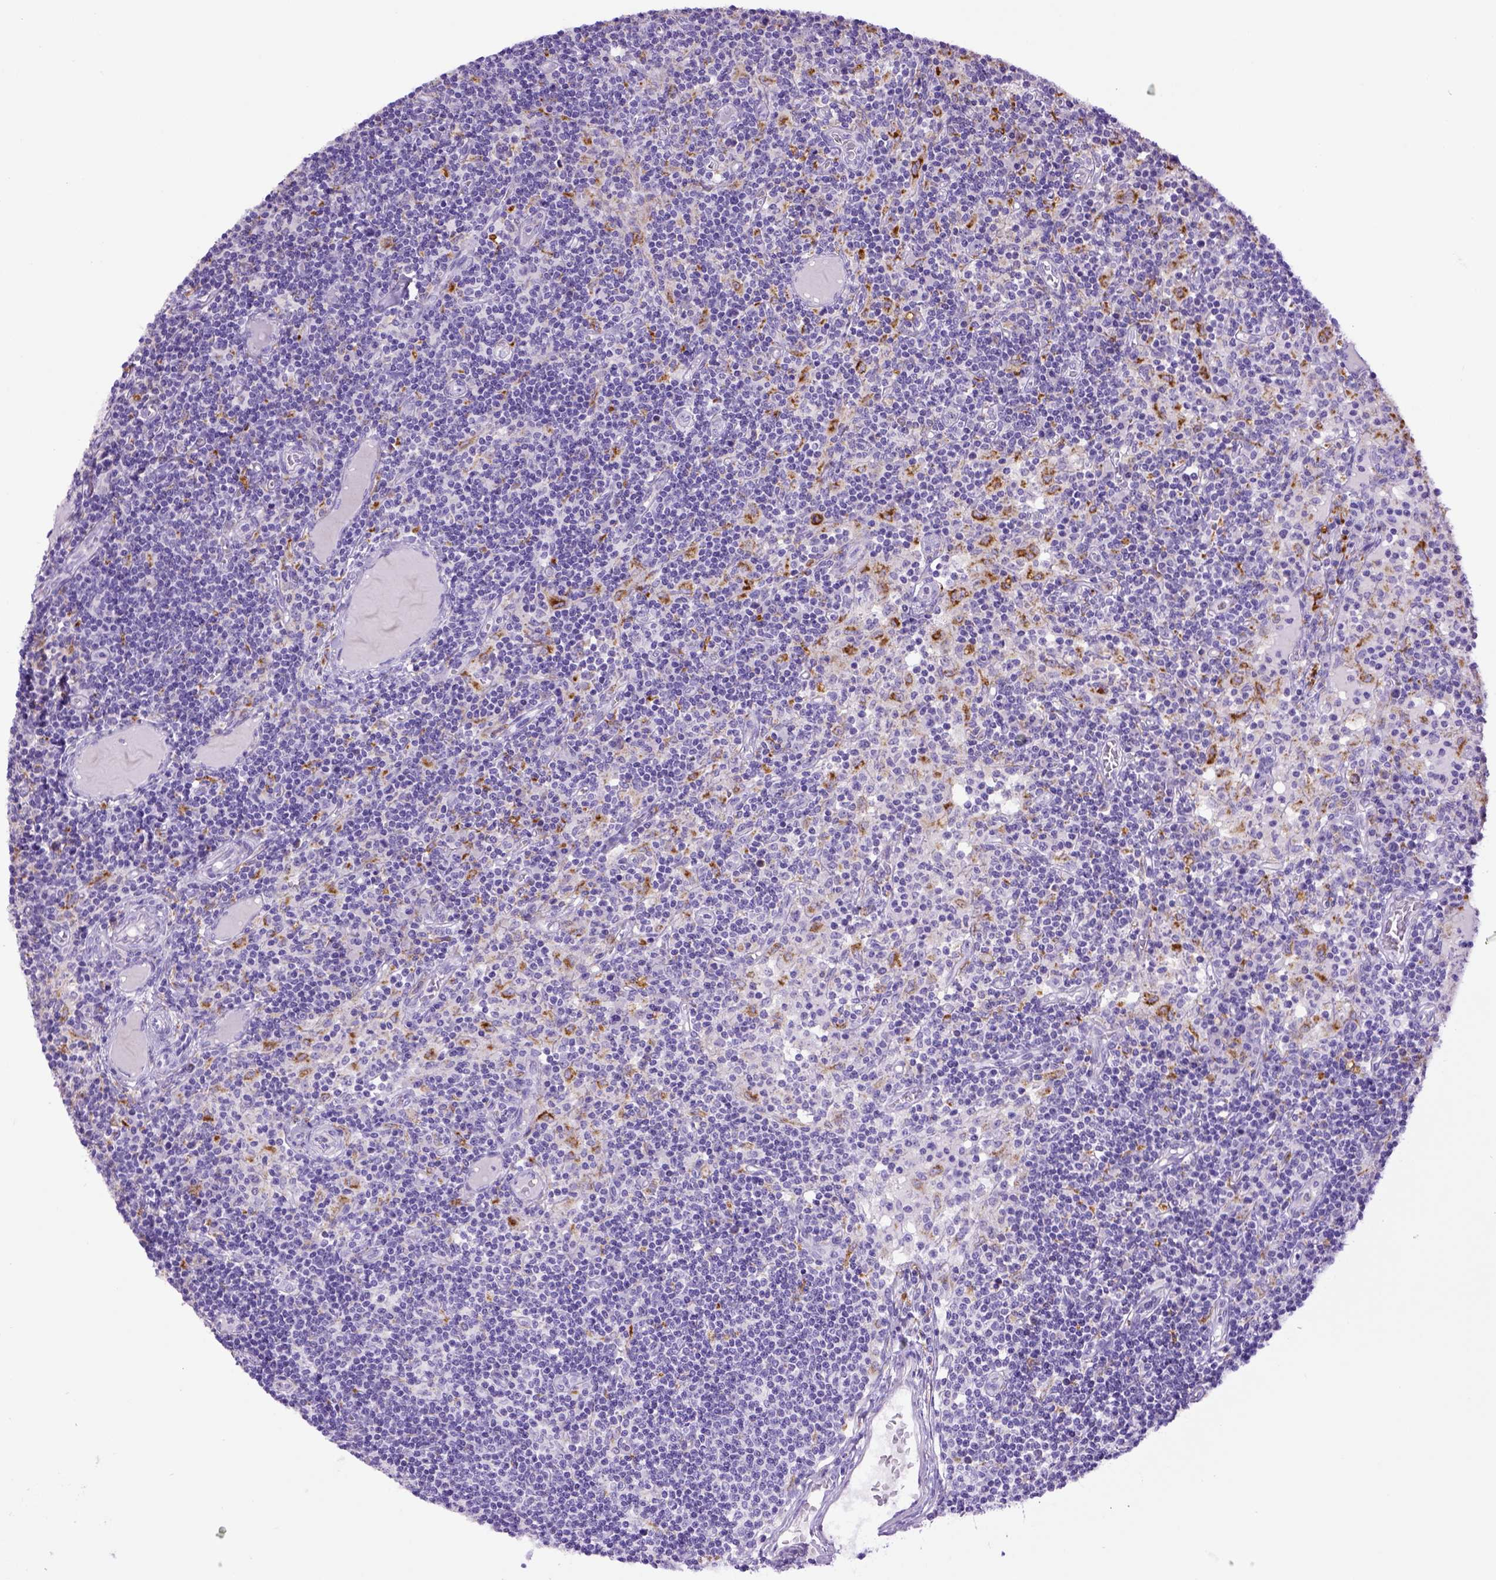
{"staining": {"intensity": "moderate", "quantity": "<25%", "location": "cytoplasmic/membranous"}, "tissue": "lymph node", "cell_type": "Non-germinal center cells", "image_type": "normal", "snomed": [{"axis": "morphology", "description": "Normal tissue, NOS"}, {"axis": "topography", "description": "Lymph node"}], "caption": "This is a micrograph of IHC staining of unremarkable lymph node, which shows moderate staining in the cytoplasmic/membranous of non-germinal center cells.", "gene": "CD68", "patient": {"sex": "female", "age": 72}}